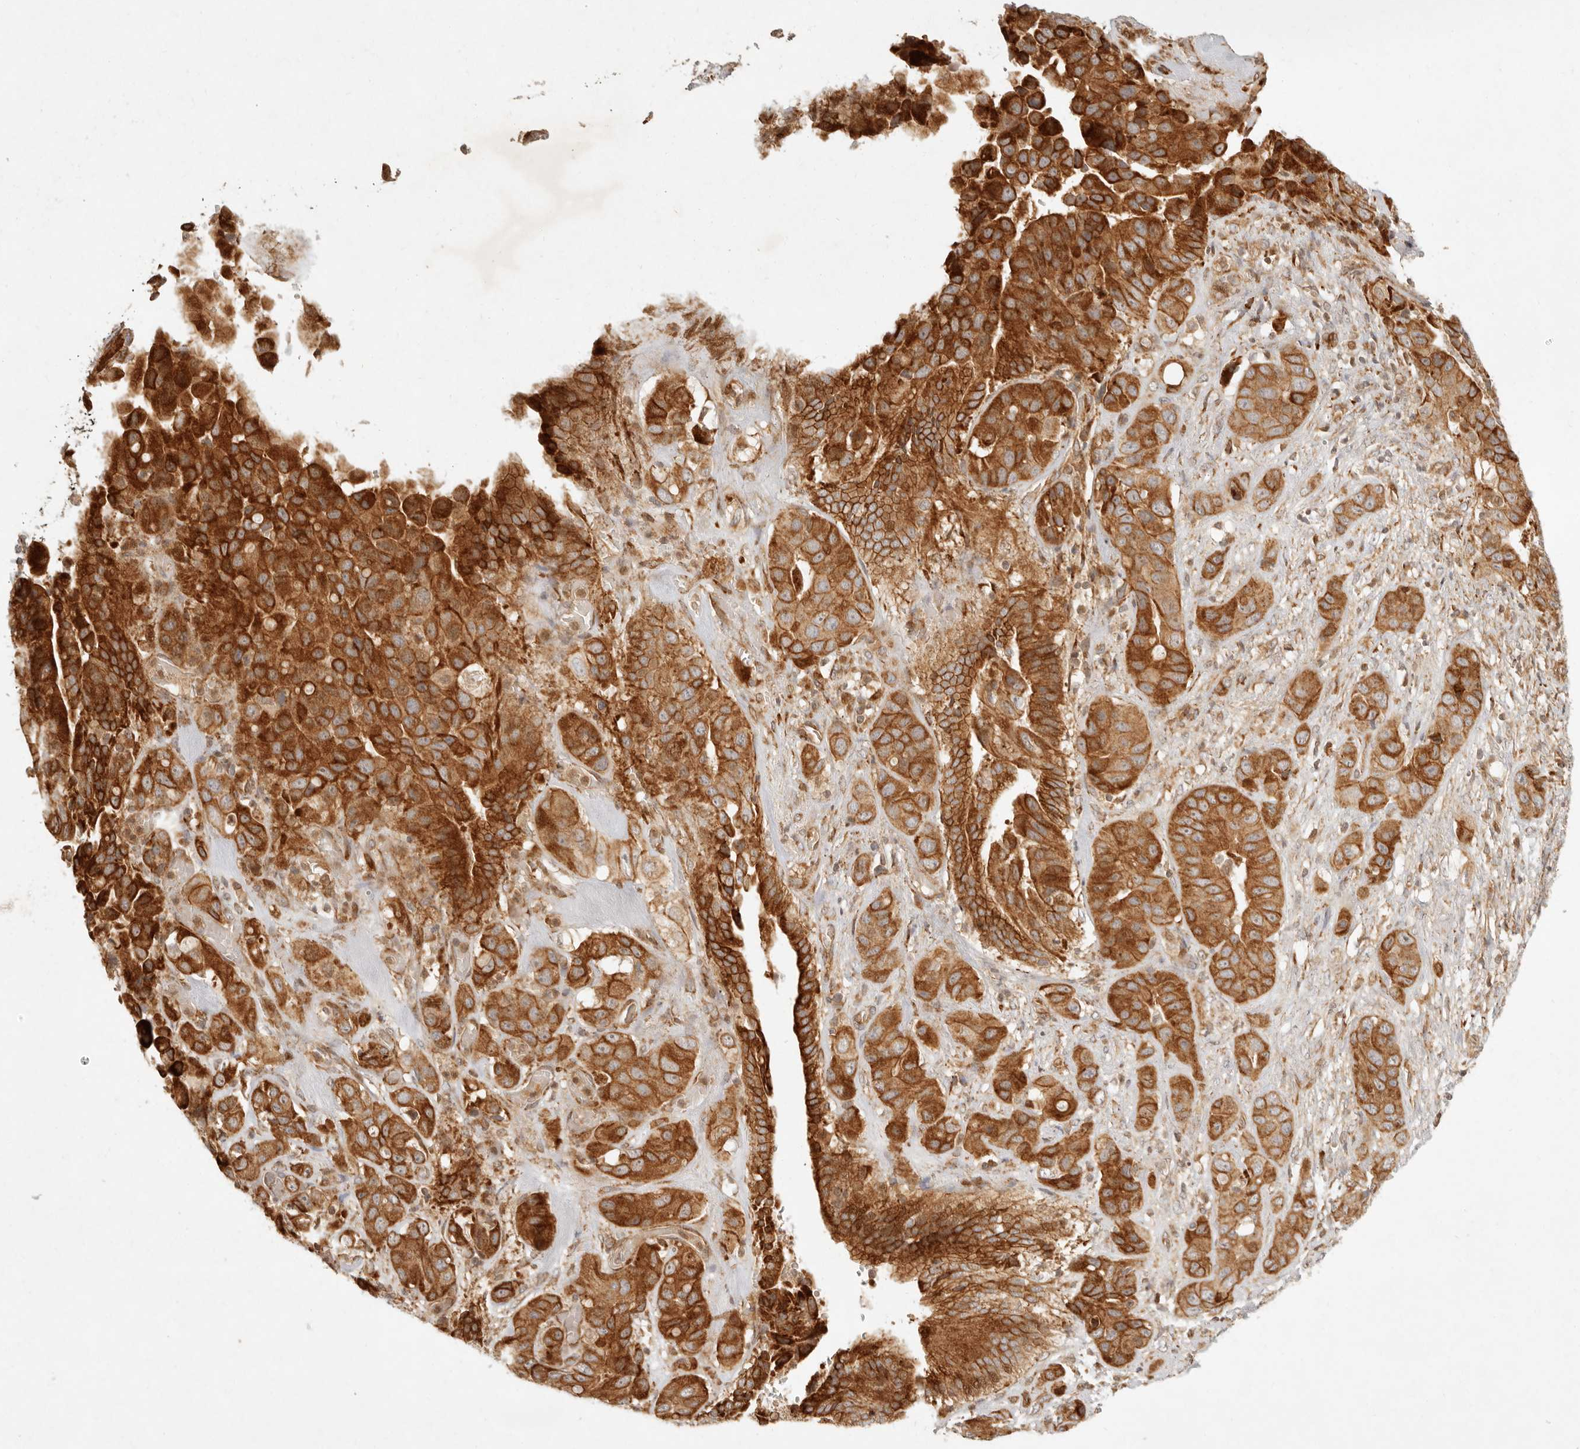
{"staining": {"intensity": "strong", "quantity": ">75%", "location": "cytoplasmic/membranous"}, "tissue": "liver cancer", "cell_type": "Tumor cells", "image_type": "cancer", "snomed": [{"axis": "morphology", "description": "Cholangiocarcinoma"}, {"axis": "topography", "description": "Liver"}], "caption": "Strong cytoplasmic/membranous staining for a protein is seen in approximately >75% of tumor cells of liver cancer using IHC.", "gene": "KLHL38", "patient": {"sex": "female", "age": 52}}